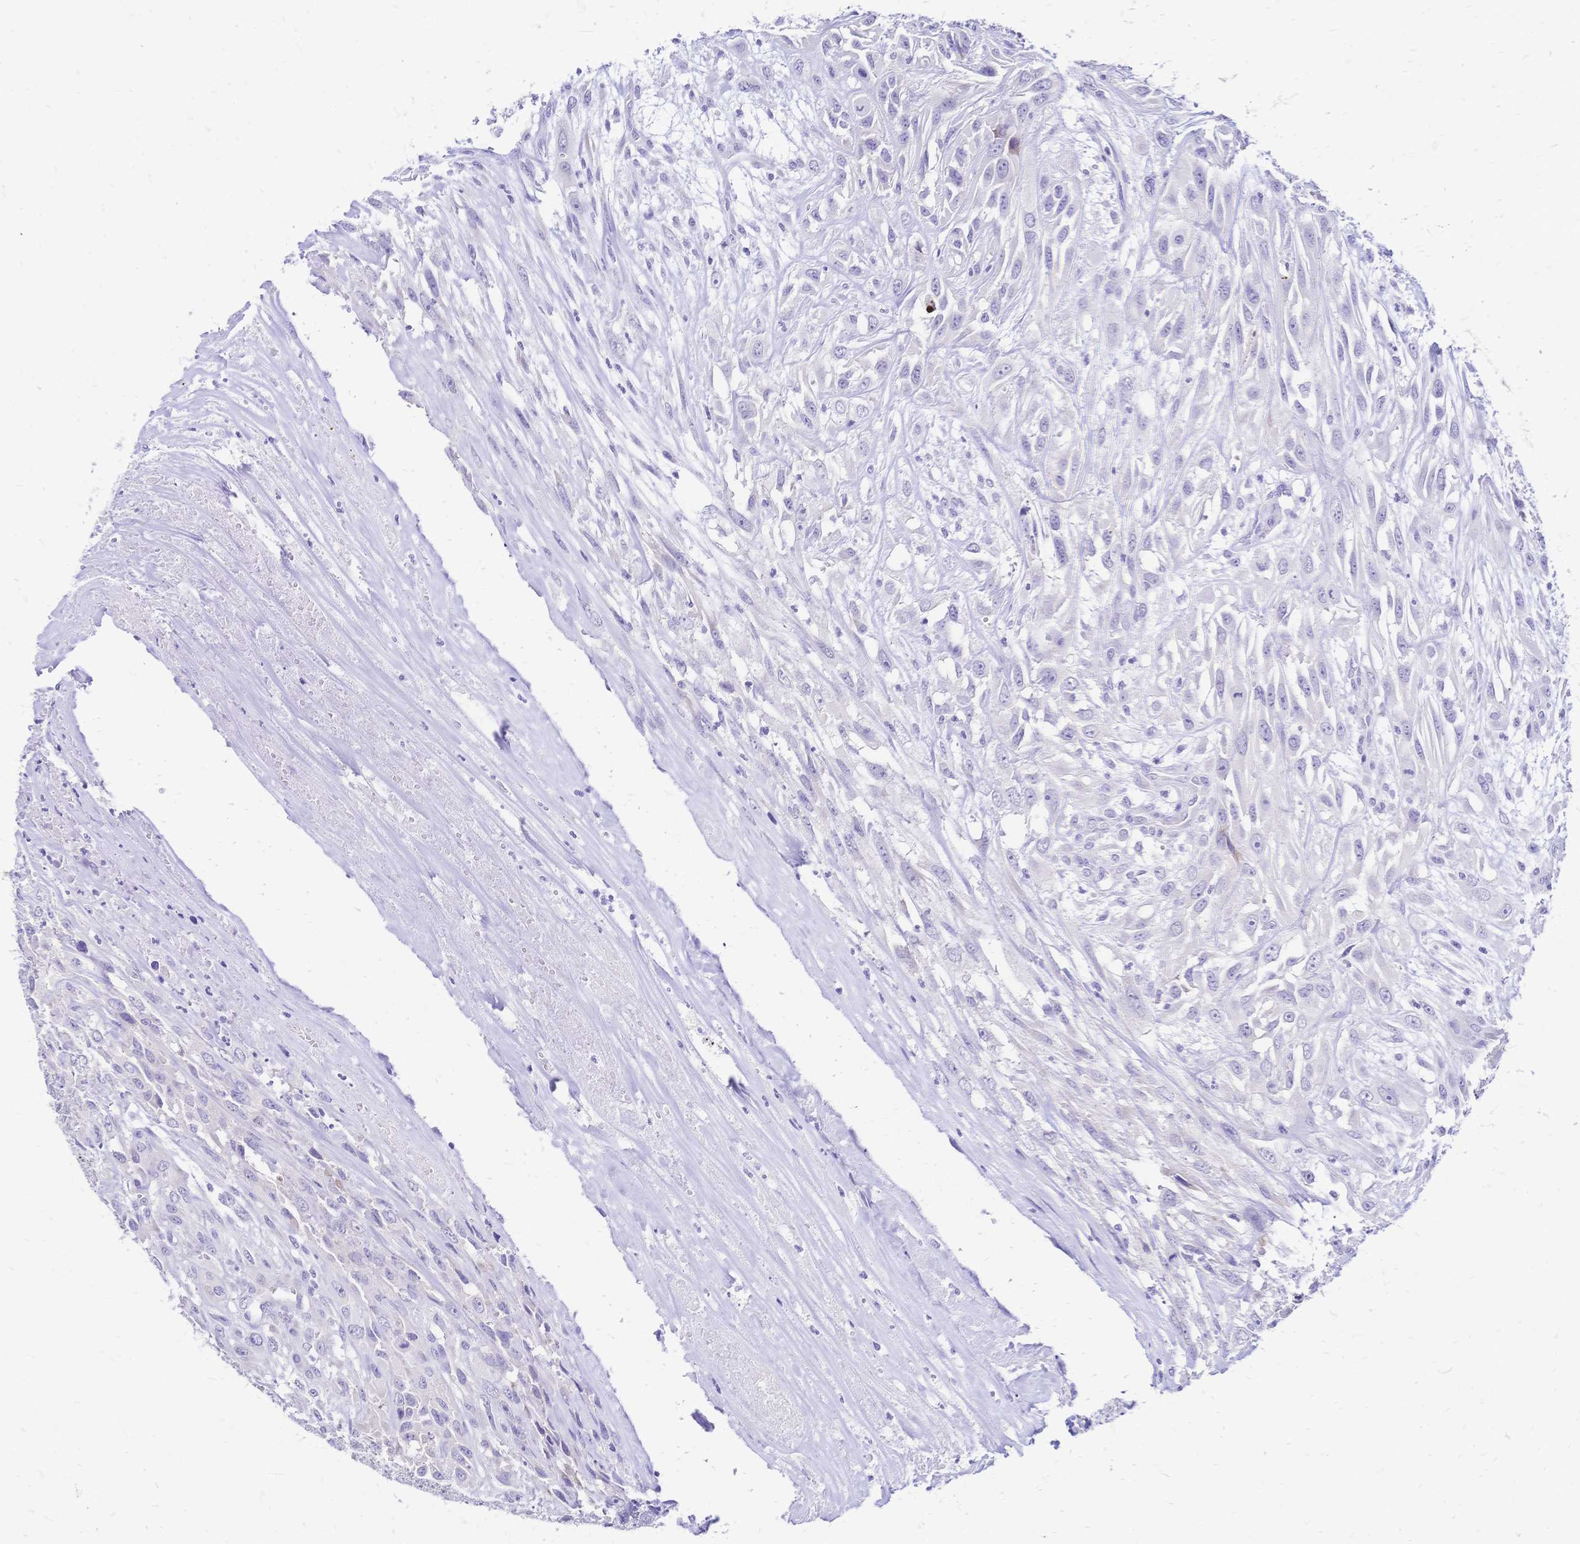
{"staining": {"intensity": "negative", "quantity": "none", "location": "none"}, "tissue": "urothelial cancer", "cell_type": "Tumor cells", "image_type": "cancer", "snomed": [{"axis": "morphology", "description": "Urothelial carcinoma, High grade"}, {"axis": "topography", "description": "Urinary bladder"}], "caption": "IHC histopathology image of neoplastic tissue: urothelial carcinoma (high-grade) stained with DAB displays no significant protein positivity in tumor cells.", "gene": "GRB7", "patient": {"sex": "male", "age": 67}}